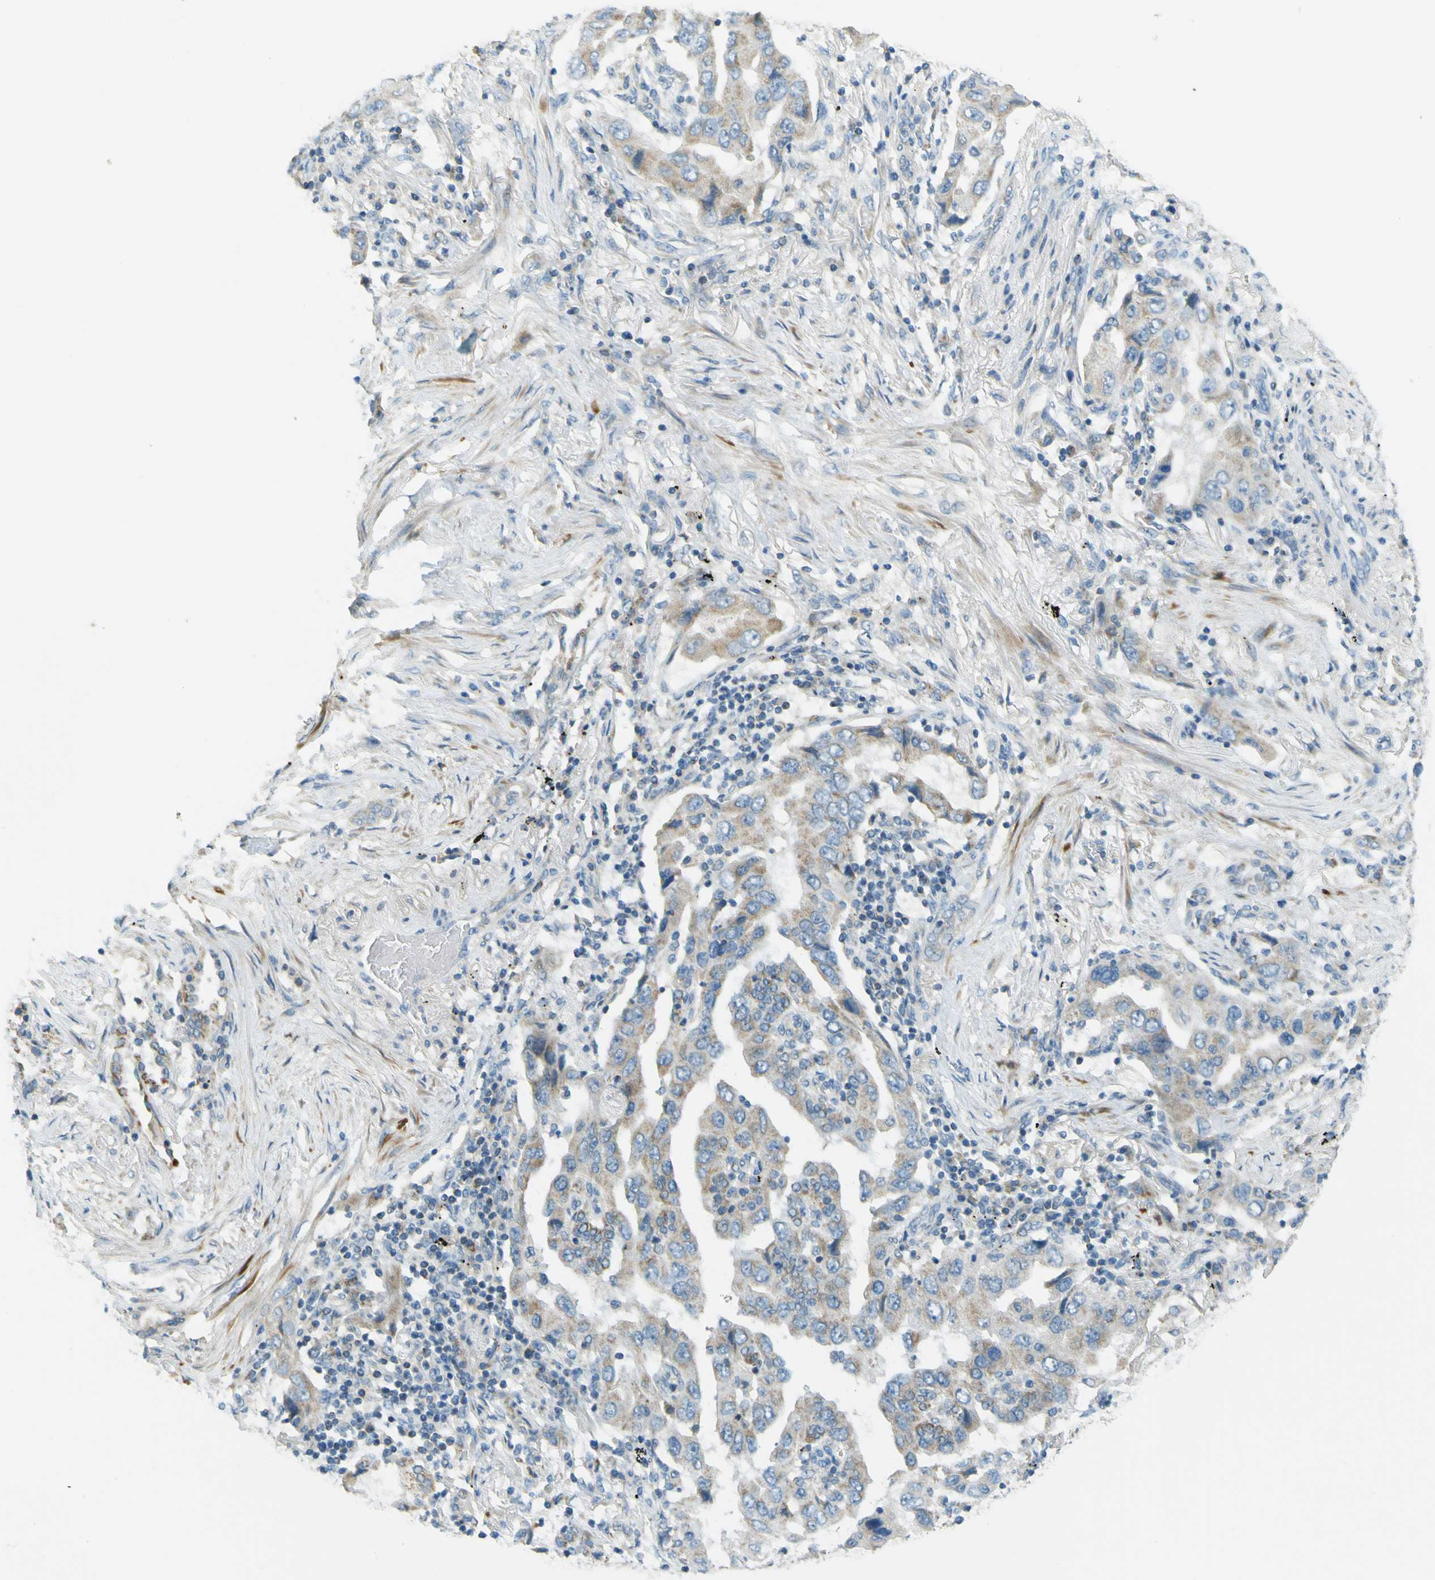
{"staining": {"intensity": "weak", "quantity": "25%-75%", "location": "cytoplasmic/membranous"}, "tissue": "lung cancer", "cell_type": "Tumor cells", "image_type": "cancer", "snomed": [{"axis": "morphology", "description": "Adenocarcinoma, NOS"}, {"axis": "topography", "description": "Lung"}], "caption": "Tumor cells display low levels of weak cytoplasmic/membranous expression in about 25%-75% of cells in lung adenocarcinoma.", "gene": "FKTN", "patient": {"sex": "female", "age": 65}}